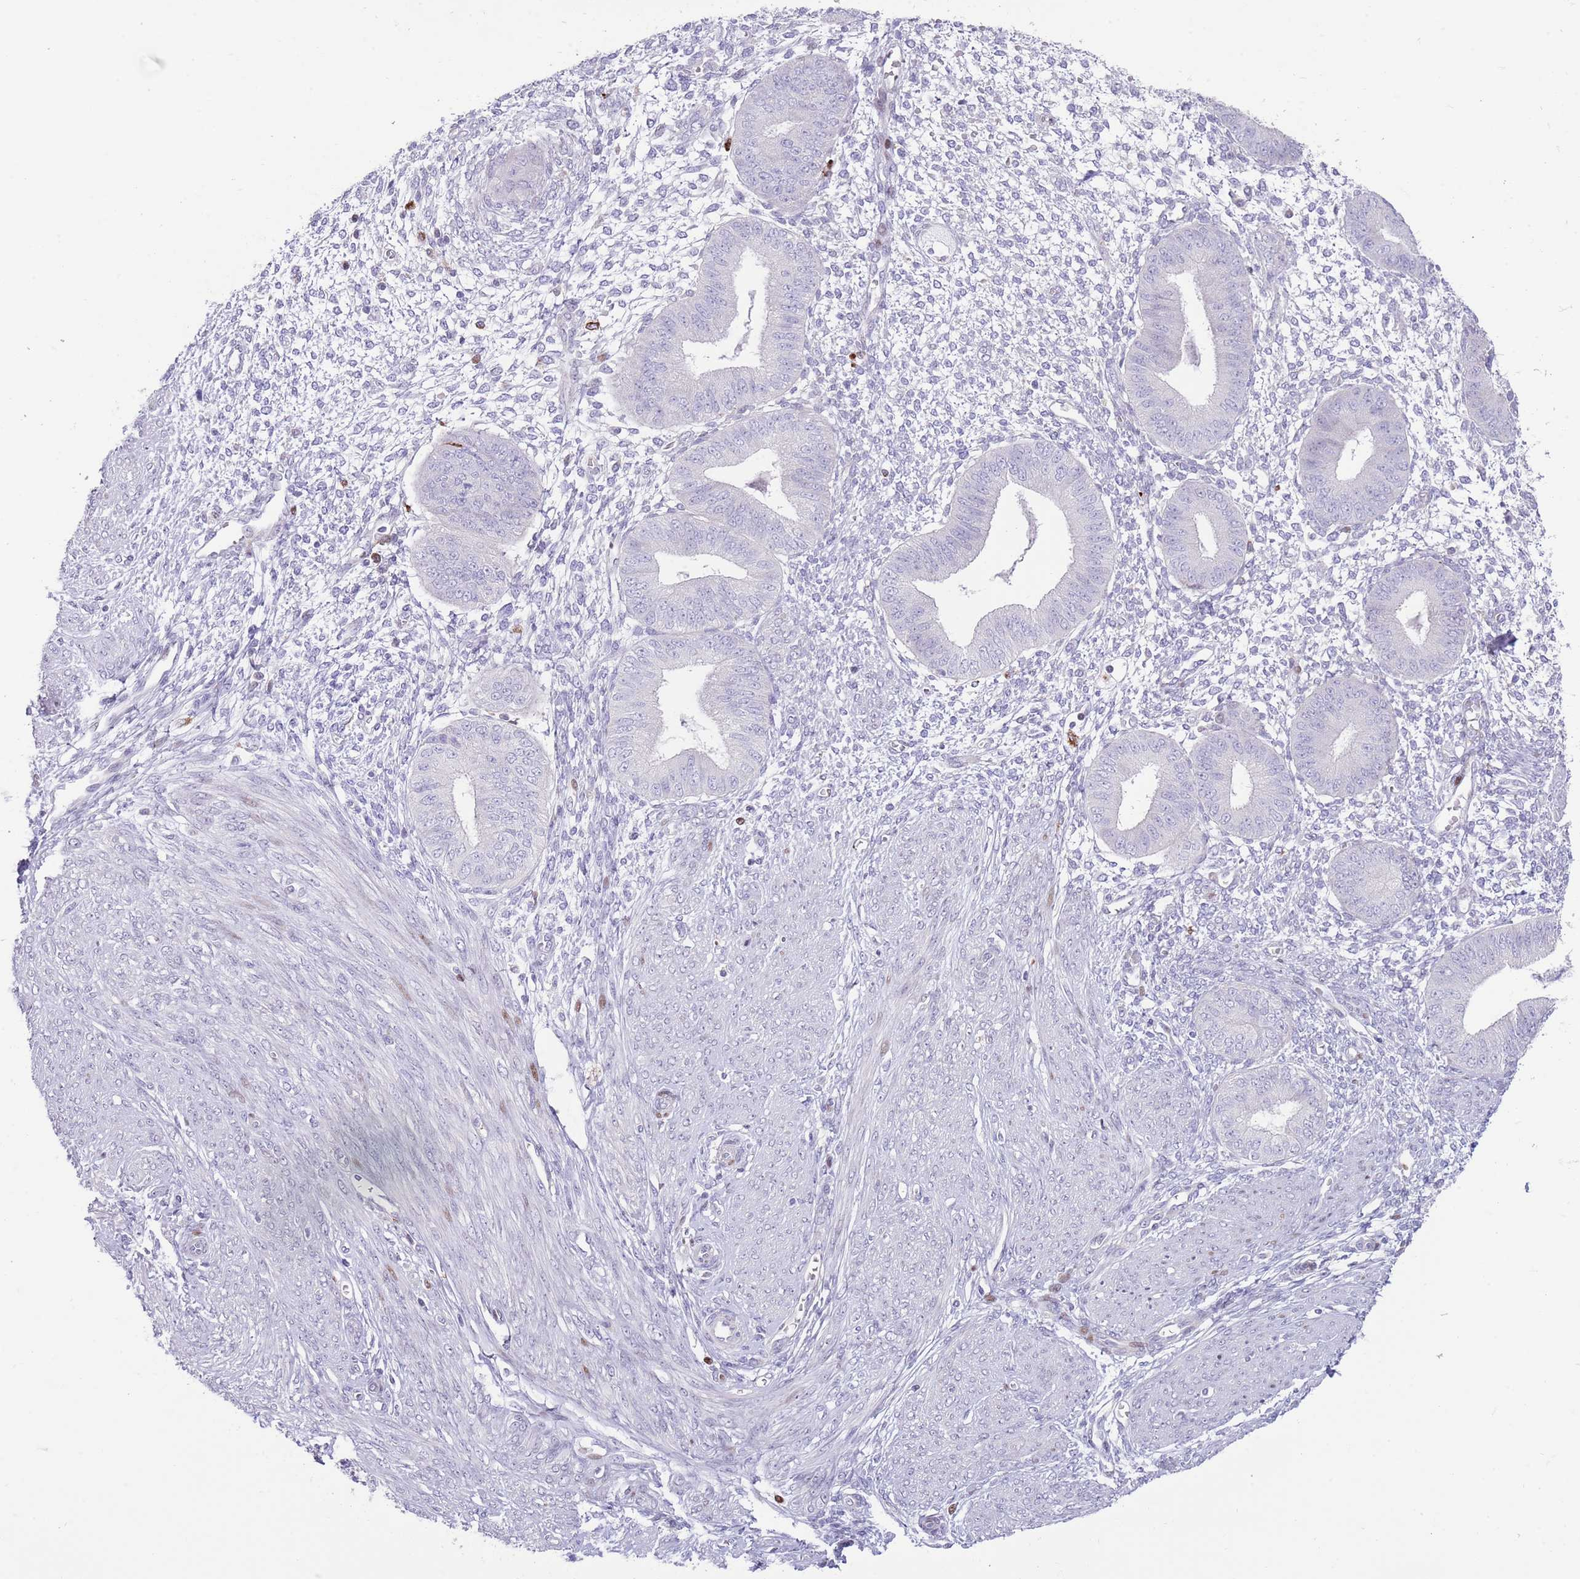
{"staining": {"intensity": "negative", "quantity": "none", "location": "none"}, "tissue": "endometrium", "cell_type": "Cells in endometrial stroma", "image_type": "normal", "snomed": [{"axis": "morphology", "description": "Normal tissue, NOS"}, {"axis": "topography", "description": "Endometrium"}], "caption": "This is an immunohistochemistry histopathology image of normal endometrium. There is no staining in cells in endometrial stroma.", "gene": "ANO8", "patient": {"sex": "female", "age": 49}}